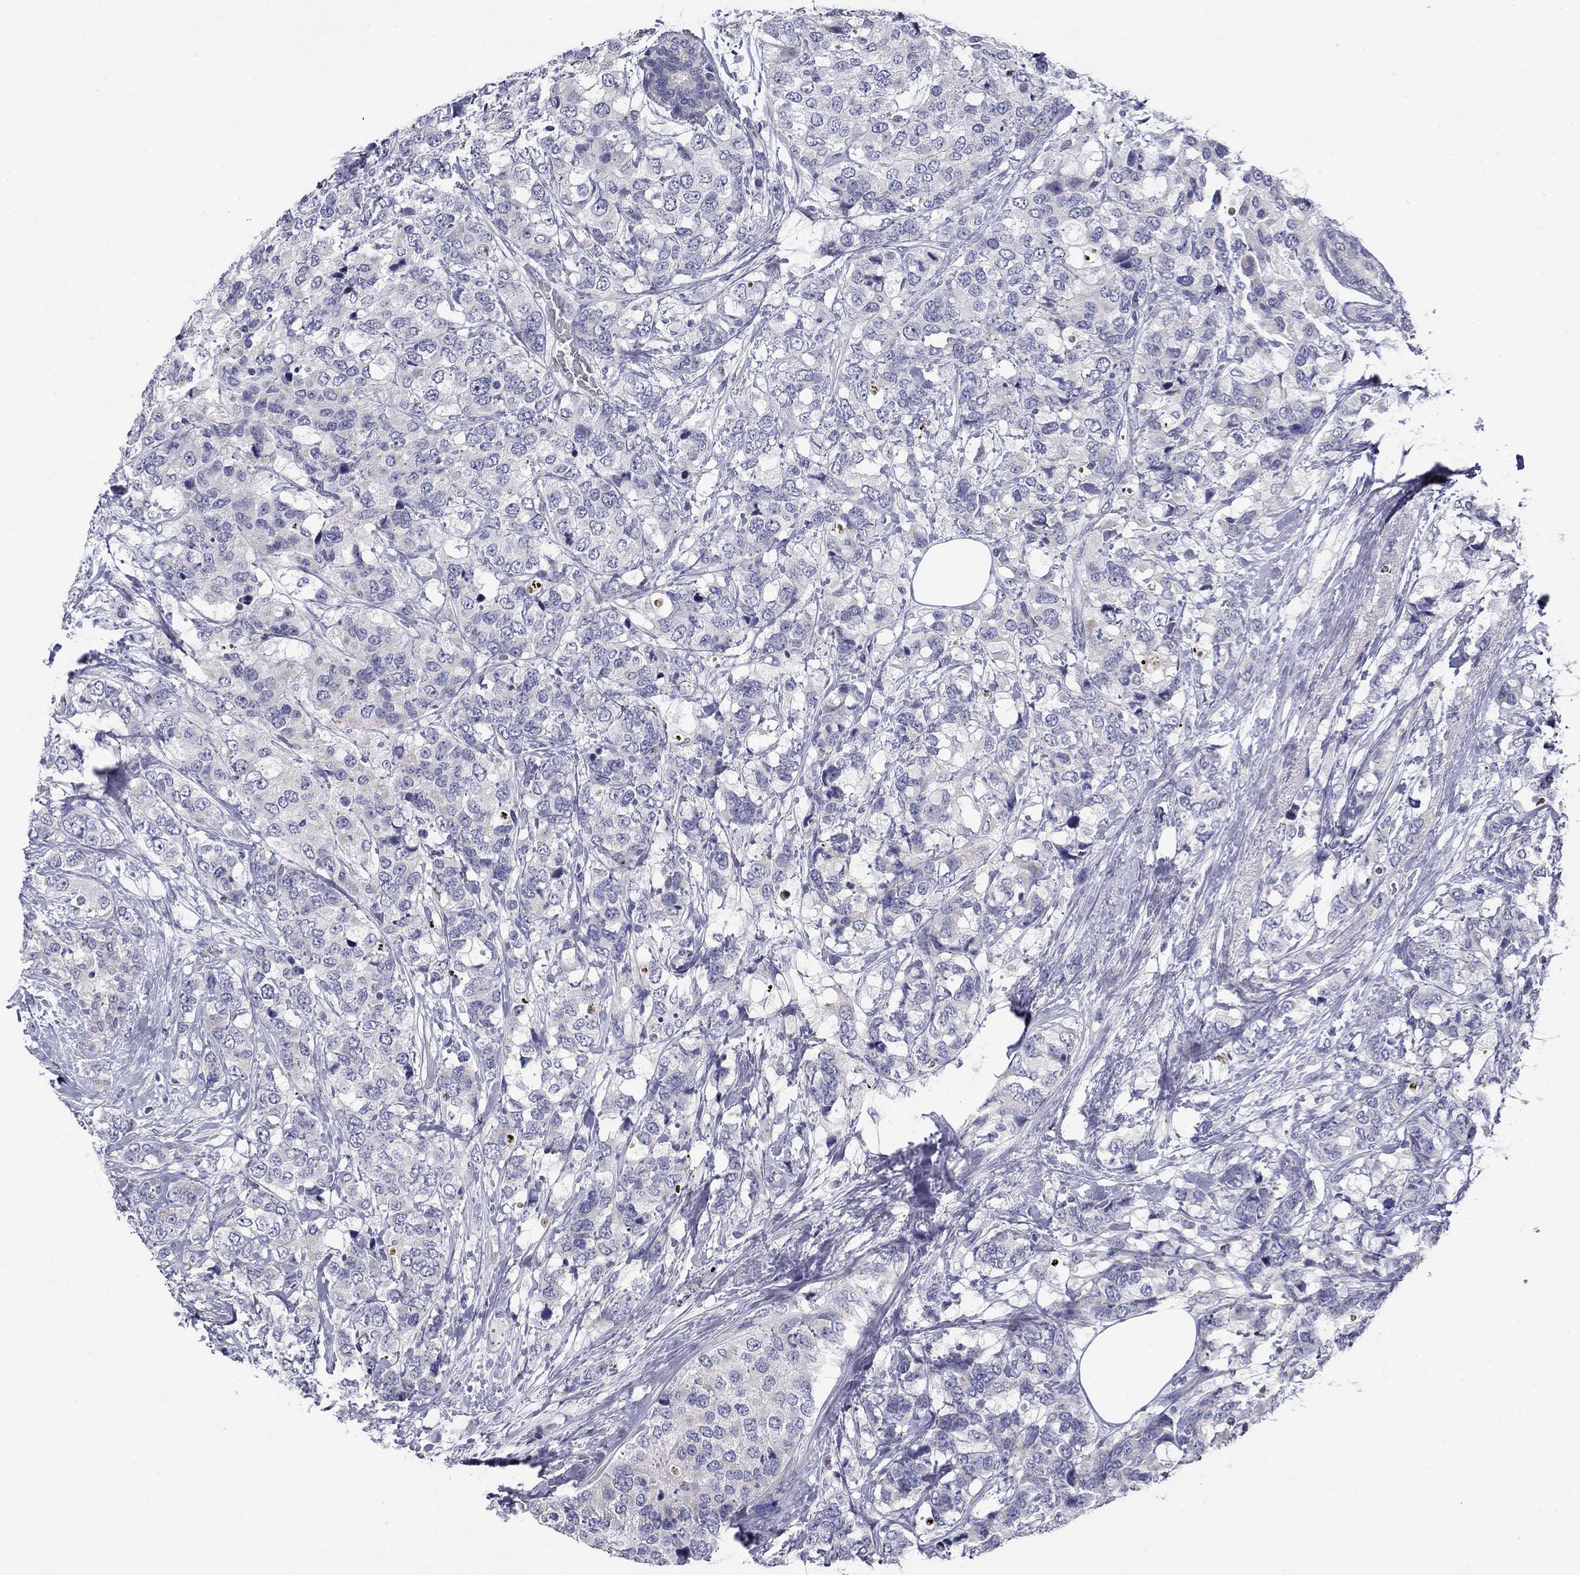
{"staining": {"intensity": "negative", "quantity": "none", "location": "none"}, "tissue": "breast cancer", "cell_type": "Tumor cells", "image_type": "cancer", "snomed": [{"axis": "morphology", "description": "Lobular carcinoma"}, {"axis": "topography", "description": "Breast"}], "caption": "Immunohistochemistry (IHC) photomicrograph of human breast cancer (lobular carcinoma) stained for a protein (brown), which displays no staining in tumor cells.", "gene": "SPATA7", "patient": {"sex": "female", "age": 59}}